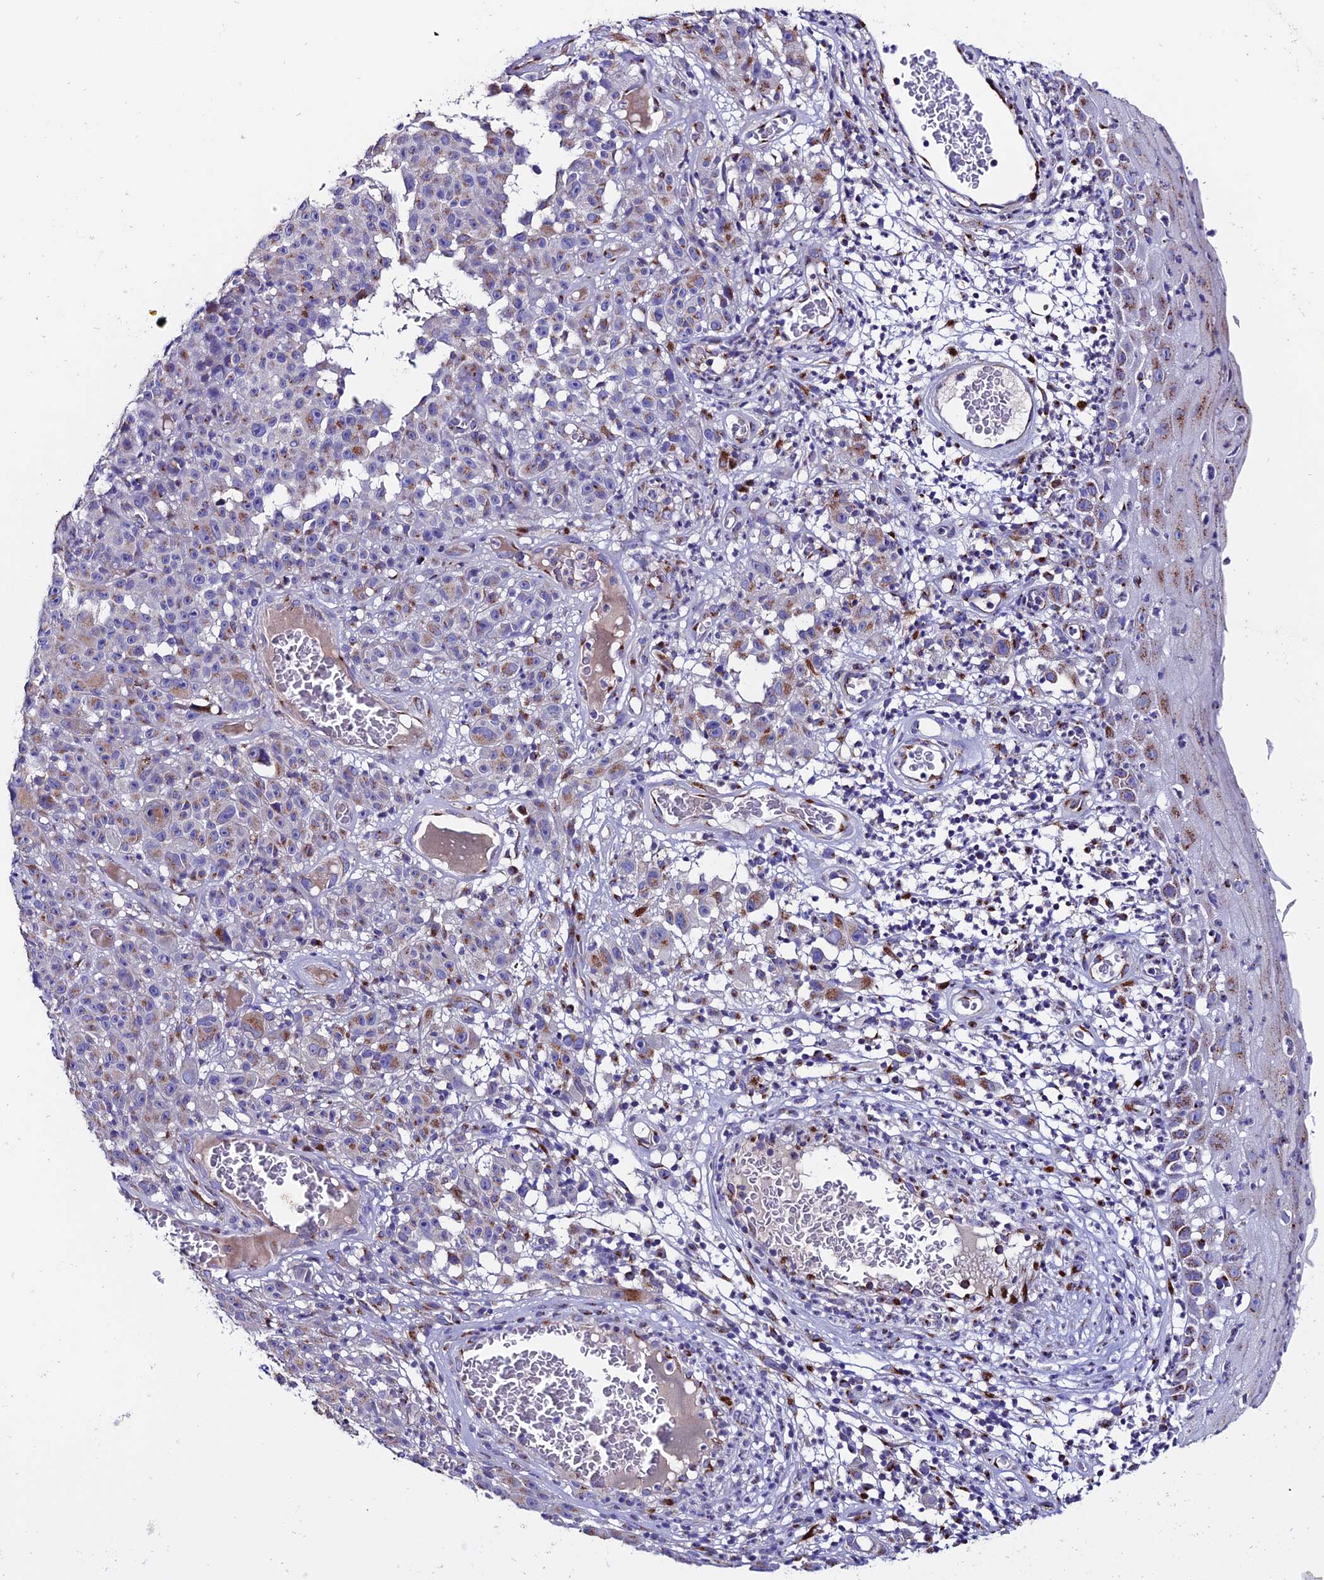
{"staining": {"intensity": "moderate", "quantity": "<25%", "location": "cytoplasmic/membranous"}, "tissue": "melanoma", "cell_type": "Tumor cells", "image_type": "cancer", "snomed": [{"axis": "morphology", "description": "Malignant melanoma, NOS"}, {"axis": "topography", "description": "Skin"}], "caption": "A photomicrograph of malignant melanoma stained for a protein reveals moderate cytoplasmic/membranous brown staining in tumor cells.", "gene": "OR51Q1", "patient": {"sex": "female", "age": 82}}